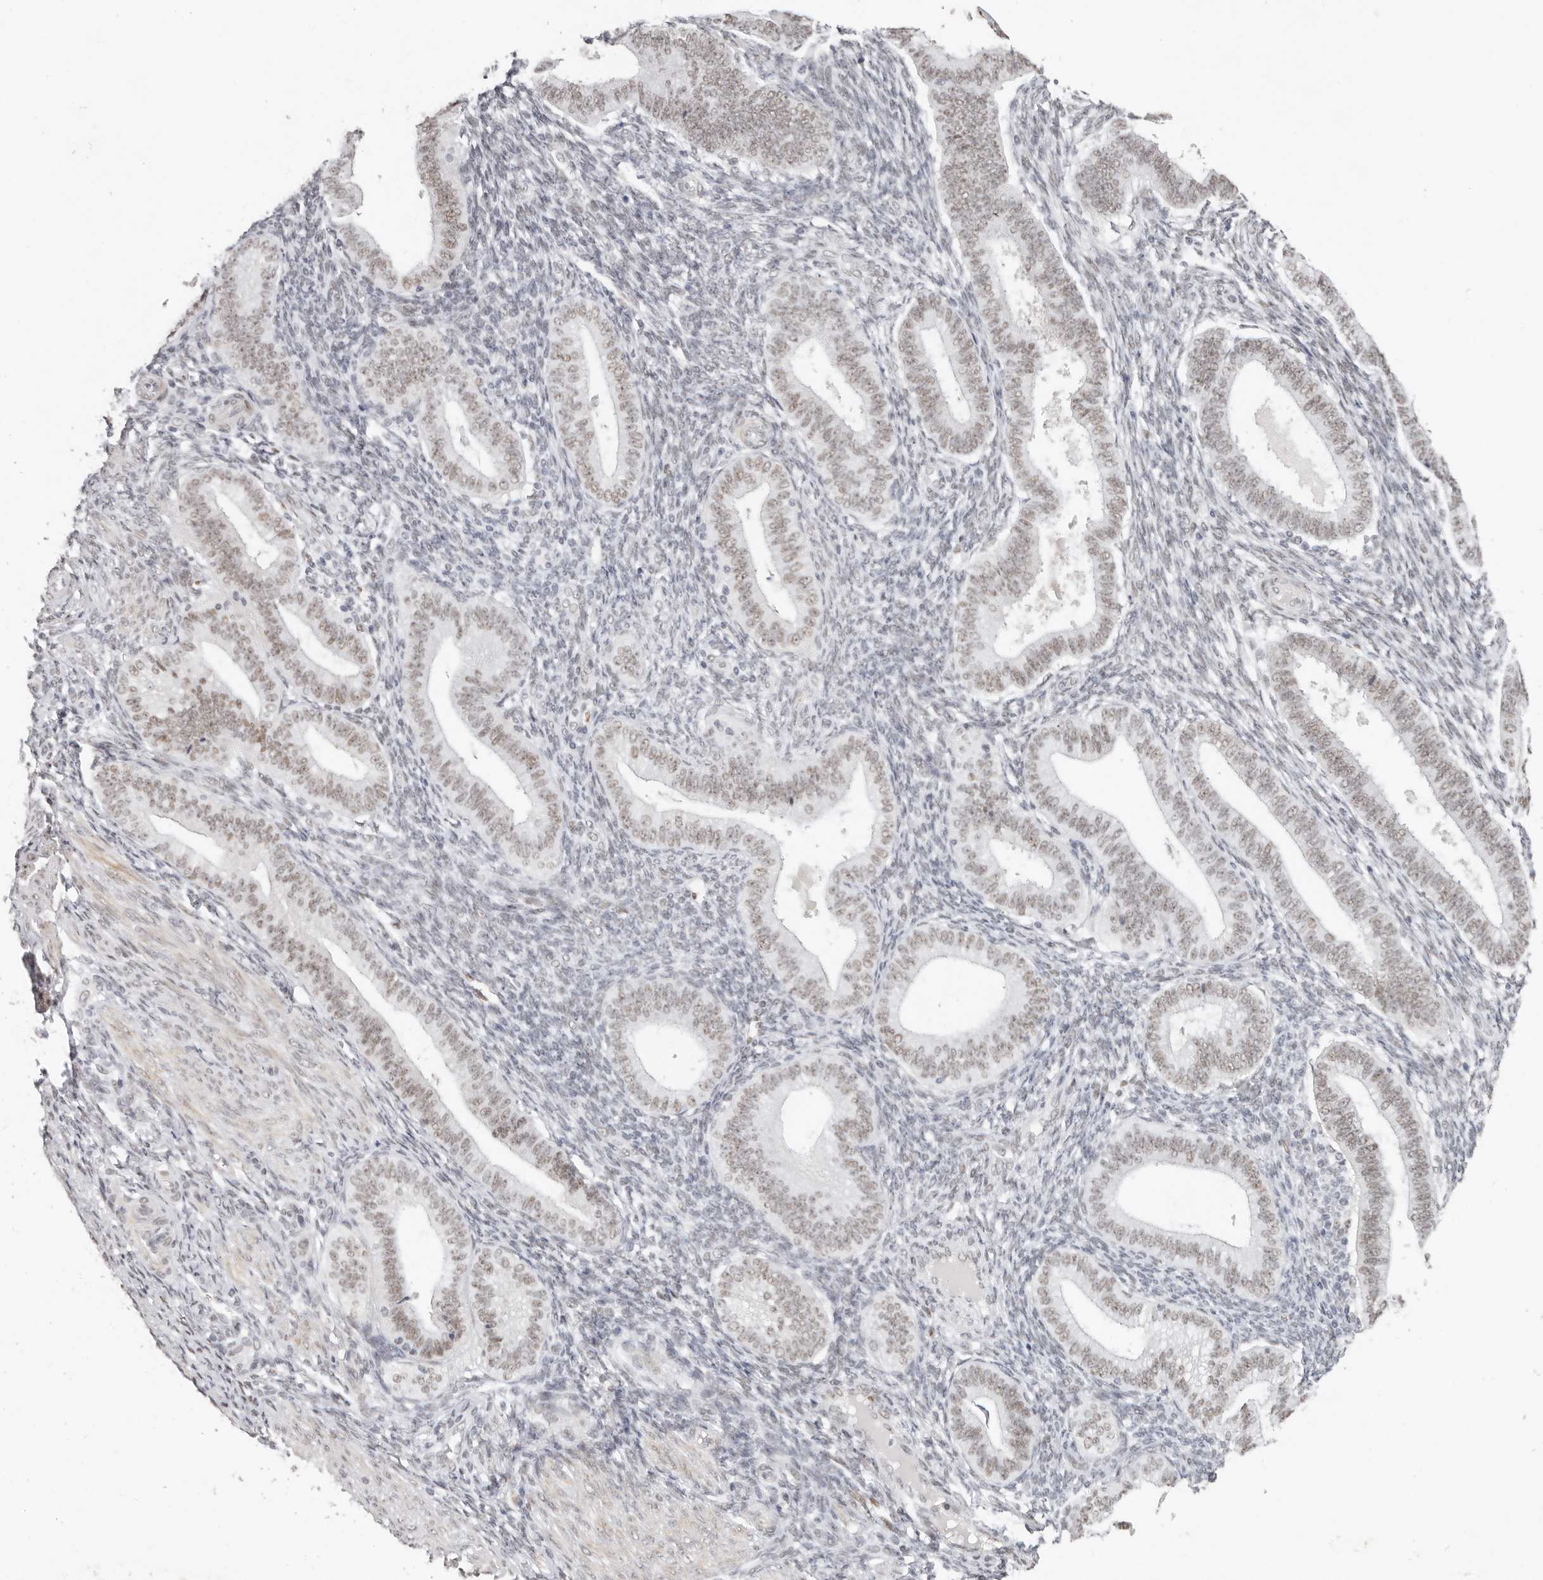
{"staining": {"intensity": "moderate", "quantity": "25%-75%", "location": "nuclear"}, "tissue": "endometrium", "cell_type": "Cells in endometrial stroma", "image_type": "normal", "snomed": [{"axis": "morphology", "description": "Normal tissue, NOS"}, {"axis": "topography", "description": "Endometrium"}], "caption": "An immunohistochemistry (IHC) histopathology image of benign tissue is shown. Protein staining in brown highlights moderate nuclear positivity in endometrium within cells in endometrial stroma.", "gene": "LARP7", "patient": {"sex": "female", "age": 39}}